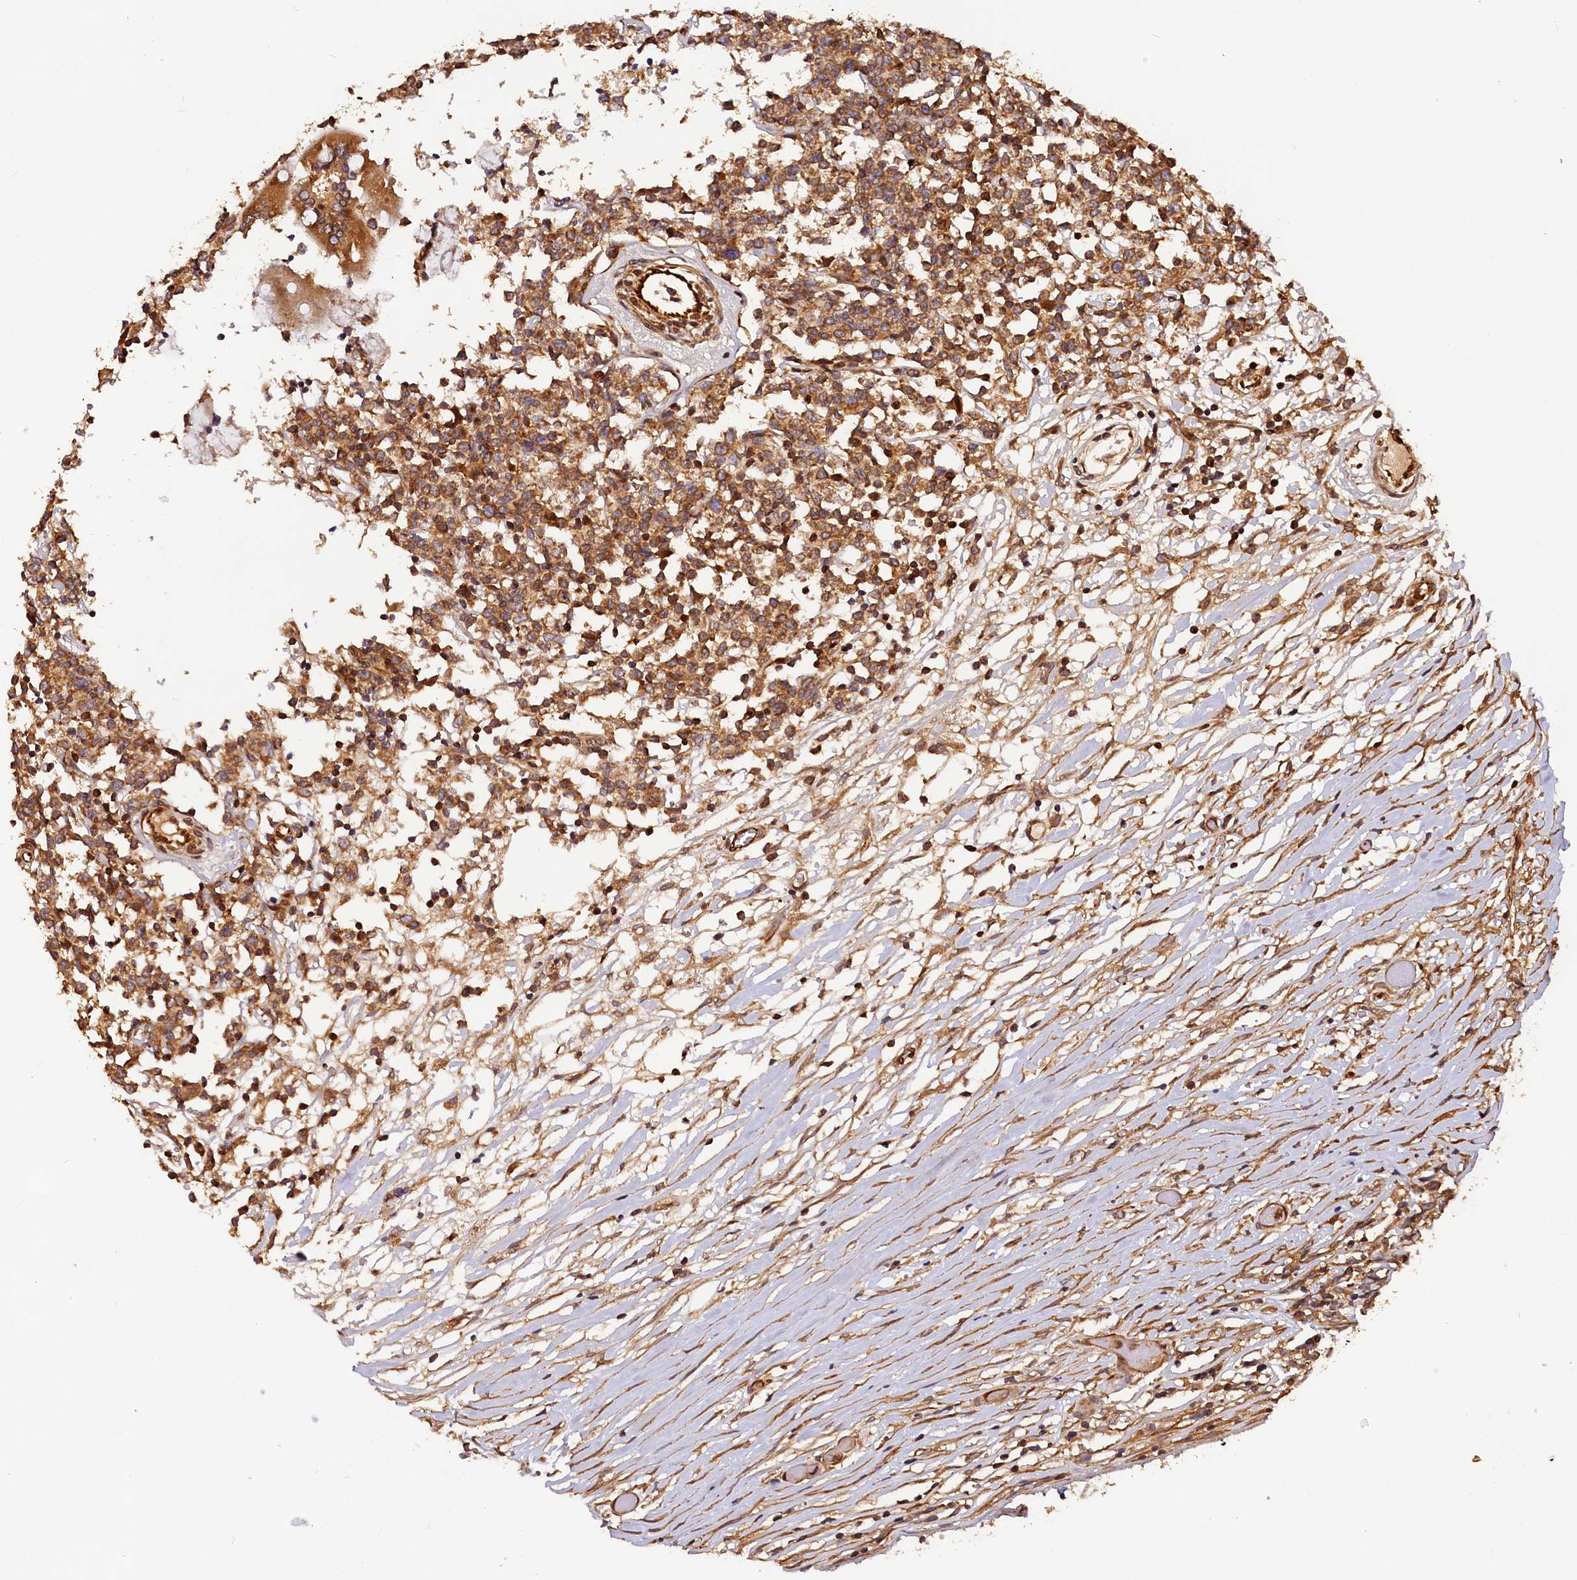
{"staining": {"intensity": "moderate", "quantity": ">75%", "location": "cytoplasmic/membranous"}, "tissue": "lymphoma", "cell_type": "Tumor cells", "image_type": "cancer", "snomed": [{"axis": "morphology", "description": "Malignant lymphoma, non-Hodgkin's type, Low grade"}, {"axis": "topography", "description": "Small intestine"}], "caption": "IHC of low-grade malignant lymphoma, non-Hodgkin's type exhibits medium levels of moderate cytoplasmic/membranous staining in approximately >75% of tumor cells. Using DAB (3,3'-diaminobenzidine) (brown) and hematoxylin (blue) stains, captured at high magnification using brightfield microscopy.", "gene": "HMOX2", "patient": {"sex": "female", "age": 59}}